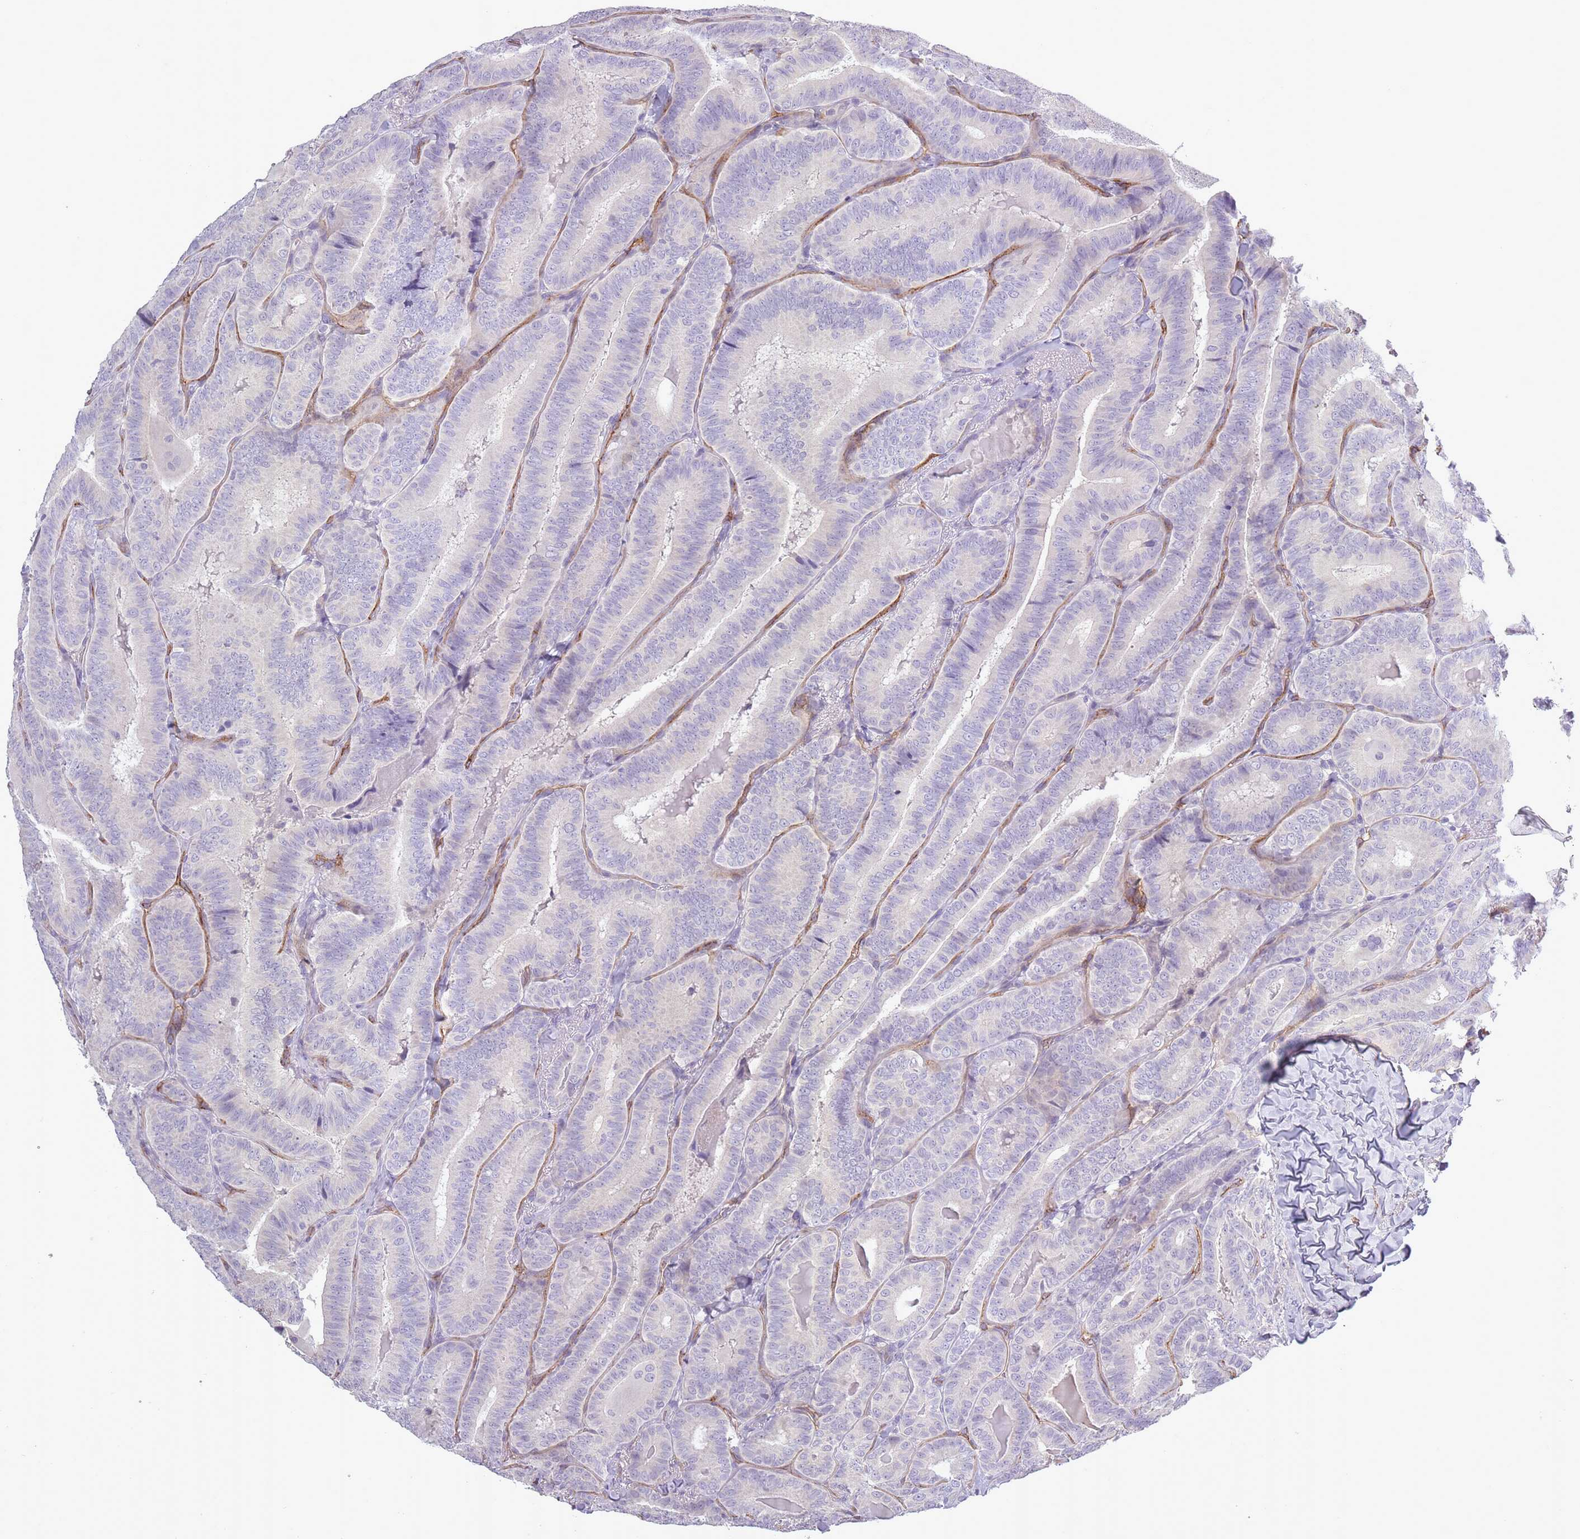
{"staining": {"intensity": "negative", "quantity": "none", "location": "none"}, "tissue": "thyroid cancer", "cell_type": "Tumor cells", "image_type": "cancer", "snomed": [{"axis": "morphology", "description": "Papillary adenocarcinoma, NOS"}, {"axis": "topography", "description": "Thyroid gland"}], "caption": "The image shows no staining of tumor cells in thyroid cancer. (Brightfield microscopy of DAB (3,3'-diaminobenzidine) IHC at high magnification).", "gene": "SLC8A2", "patient": {"sex": "male", "age": 61}}